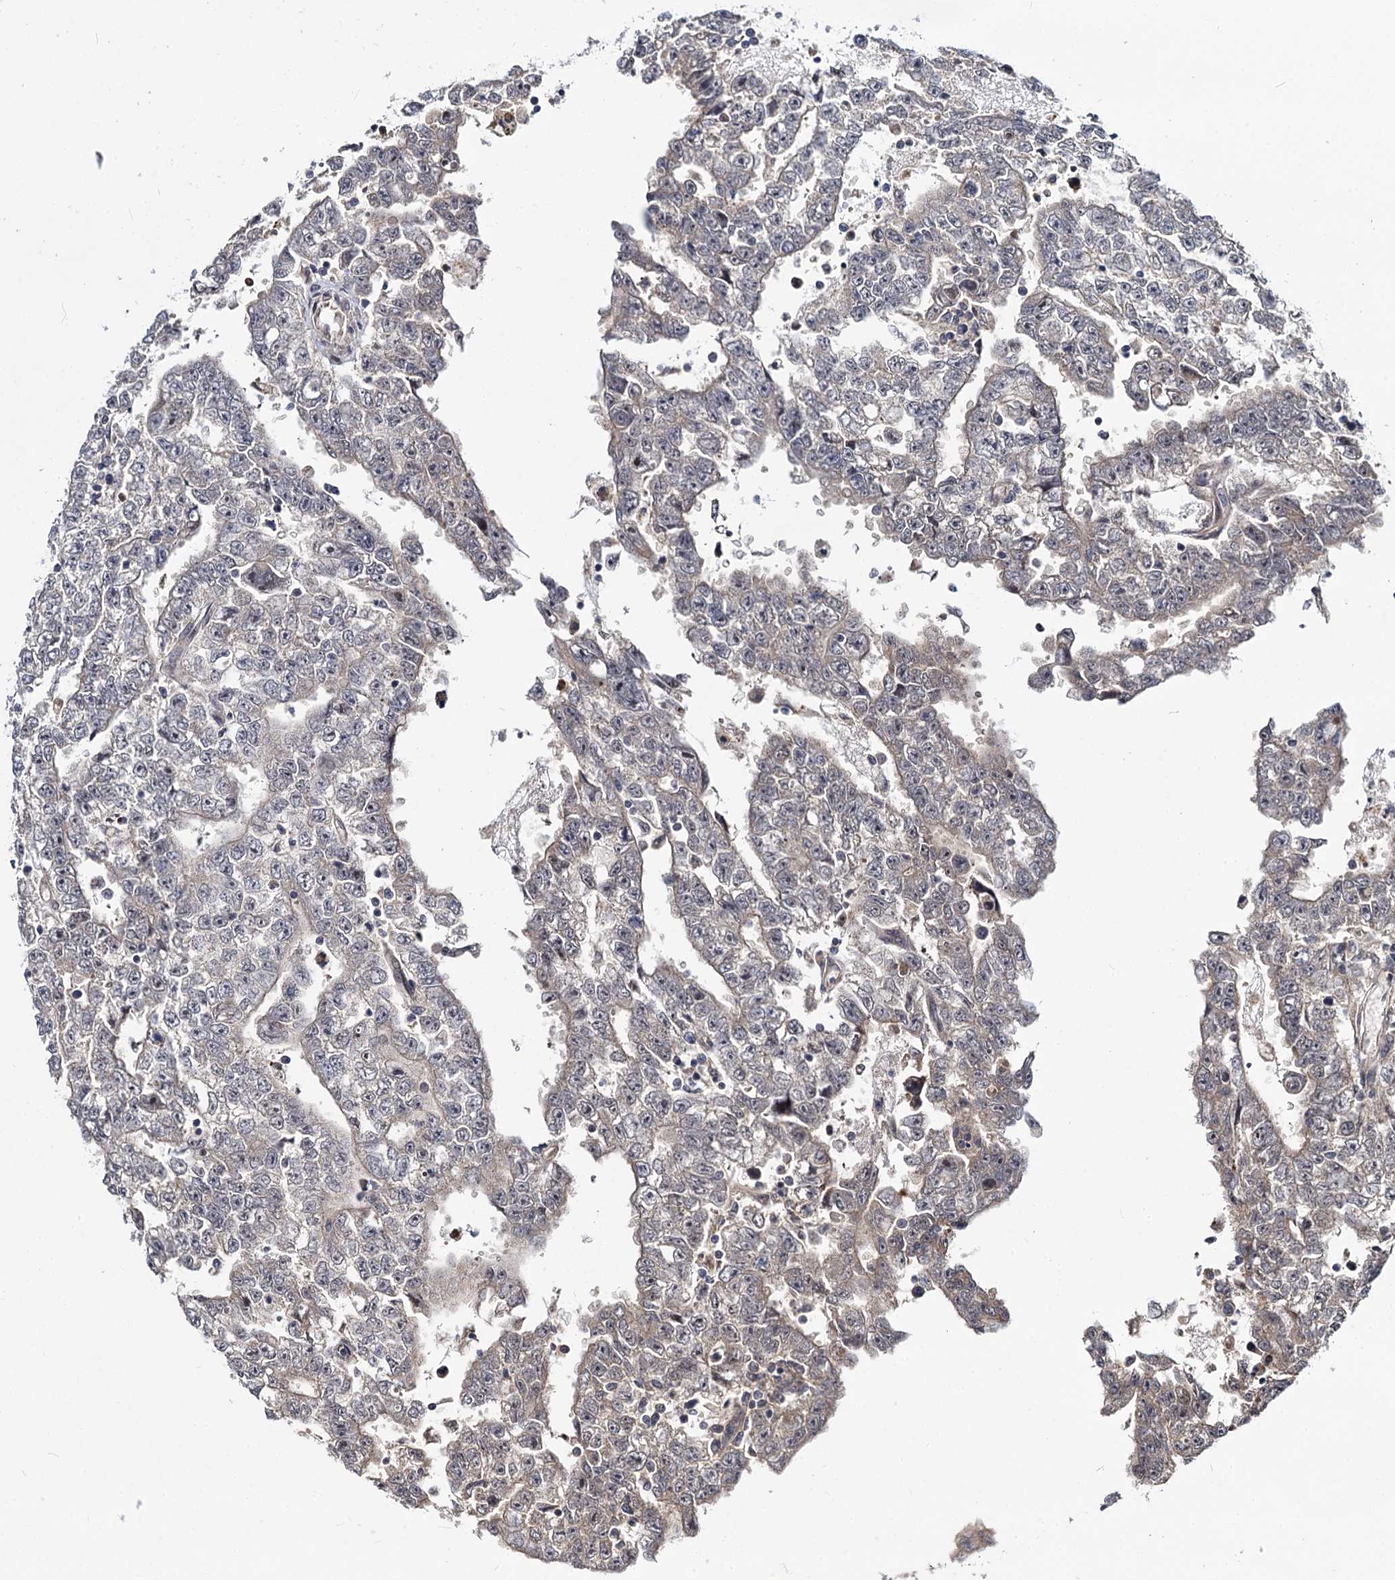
{"staining": {"intensity": "weak", "quantity": "<25%", "location": "cytoplasmic/membranous"}, "tissue": "testis cancer", "cell_type": "Tumor cells", "image_type": "cancer", "snomed": [{"axis": "morphology", "description": "Carcinoma, Embryonal, NOS"}, {"axis": "topography", "description": "Testis"}], "caption": "An IHC micrograph of testis embryonal carcinoma is shown. There is no staining in tumor cells of testis embryonal carcinoma.", "gene": "MAML2", "patient": {"sex": "male", "age": 25}}